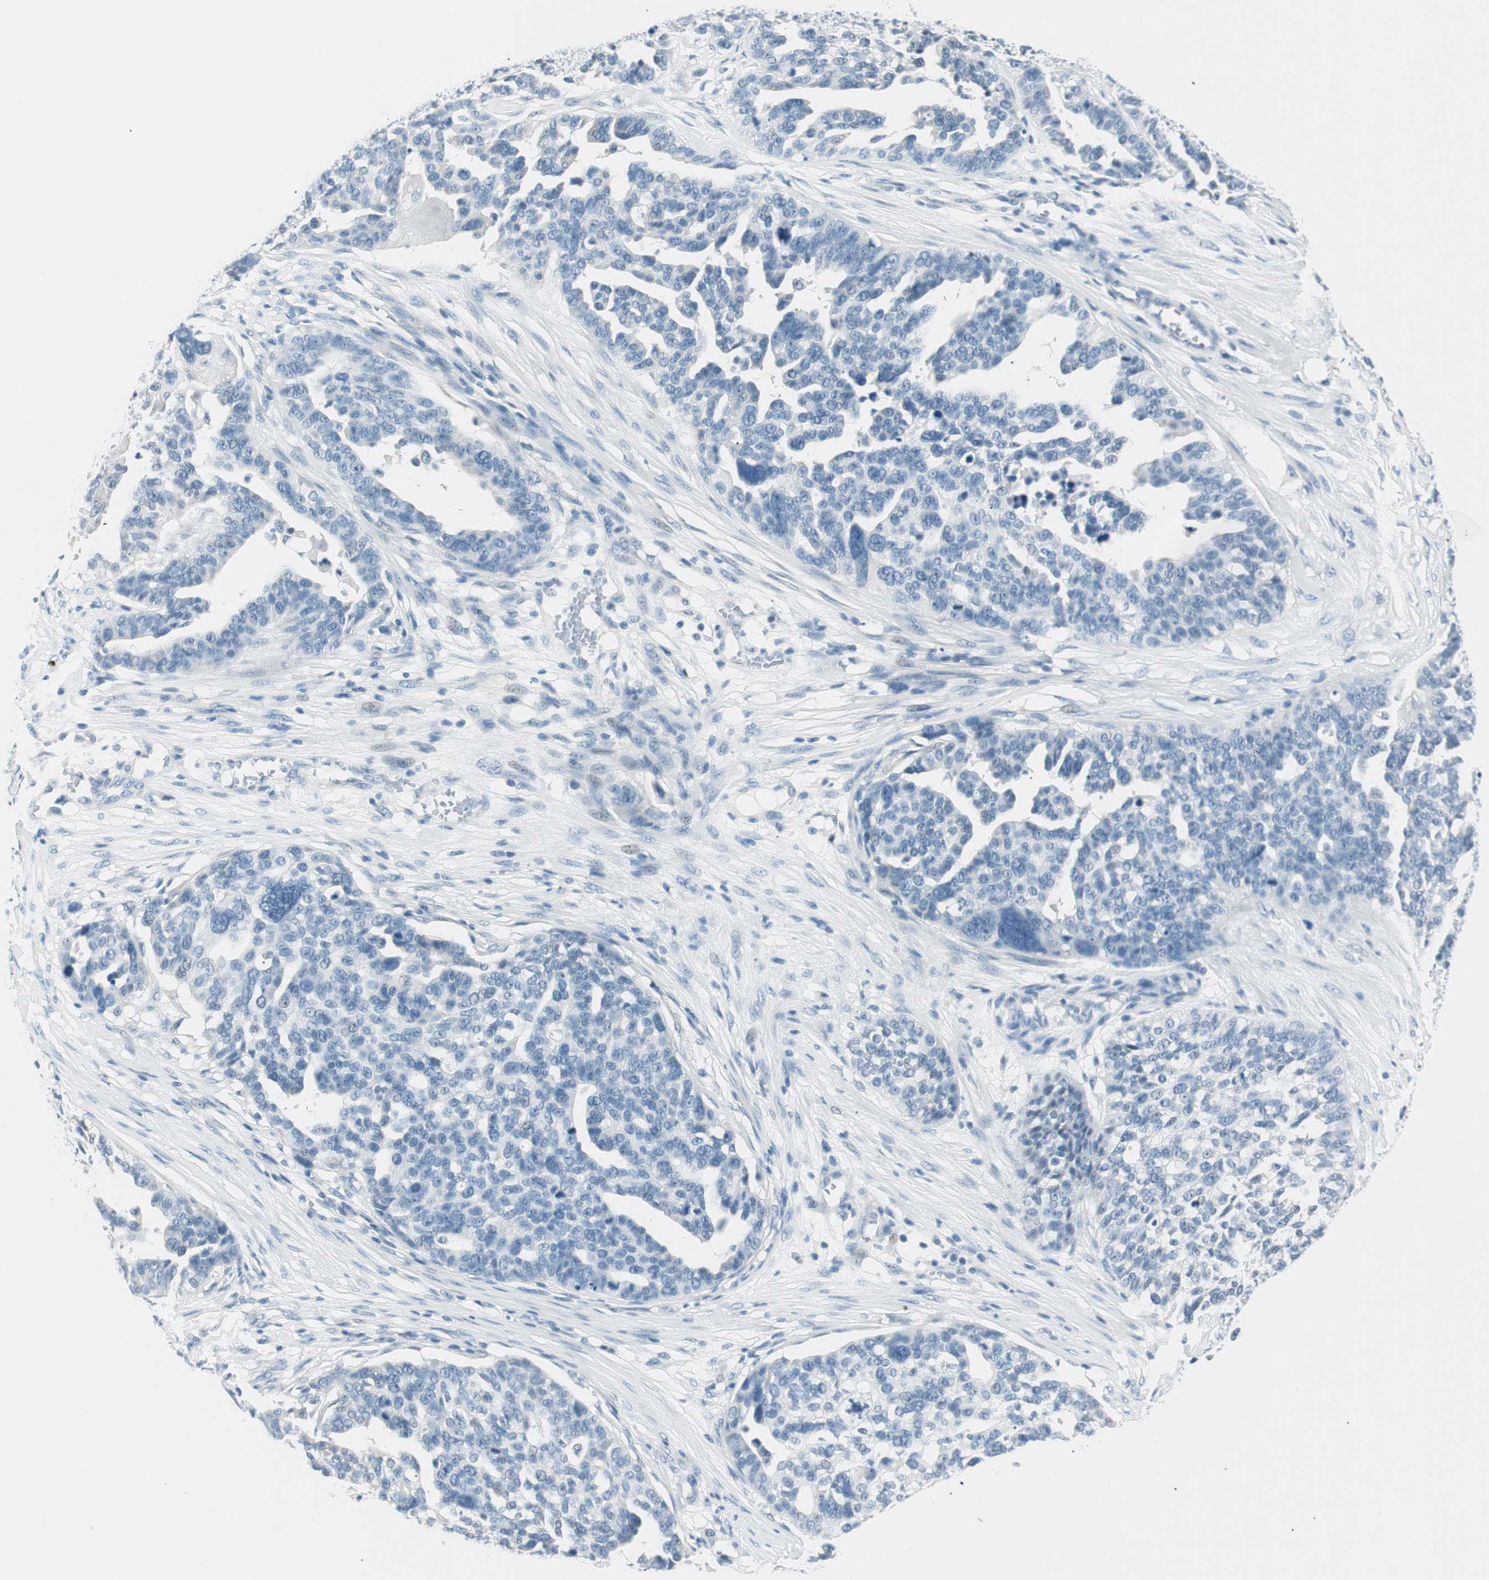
{"staining": {"intensity": "negative", "quantity": "none", "location": "none"}, "tissue": "ovarian cancer", "cell_type": "Tumor cells", "image_type": "cancer", "snomed": [{"axis": "morphology", "description": "Cystadenocarcinoma, serous, NOS"}, {"axis": "topography", "description": "Ovary"}], "caption": "An immunohistochemistry micrograph of serous cystadenocarcinoma (ovarian) is shown. There is no staining in tumor cells of serous cystadenocarcinoma (ovarian).", "gene": "HOXB13", "patient": {"sex": "female", "age": 59}}